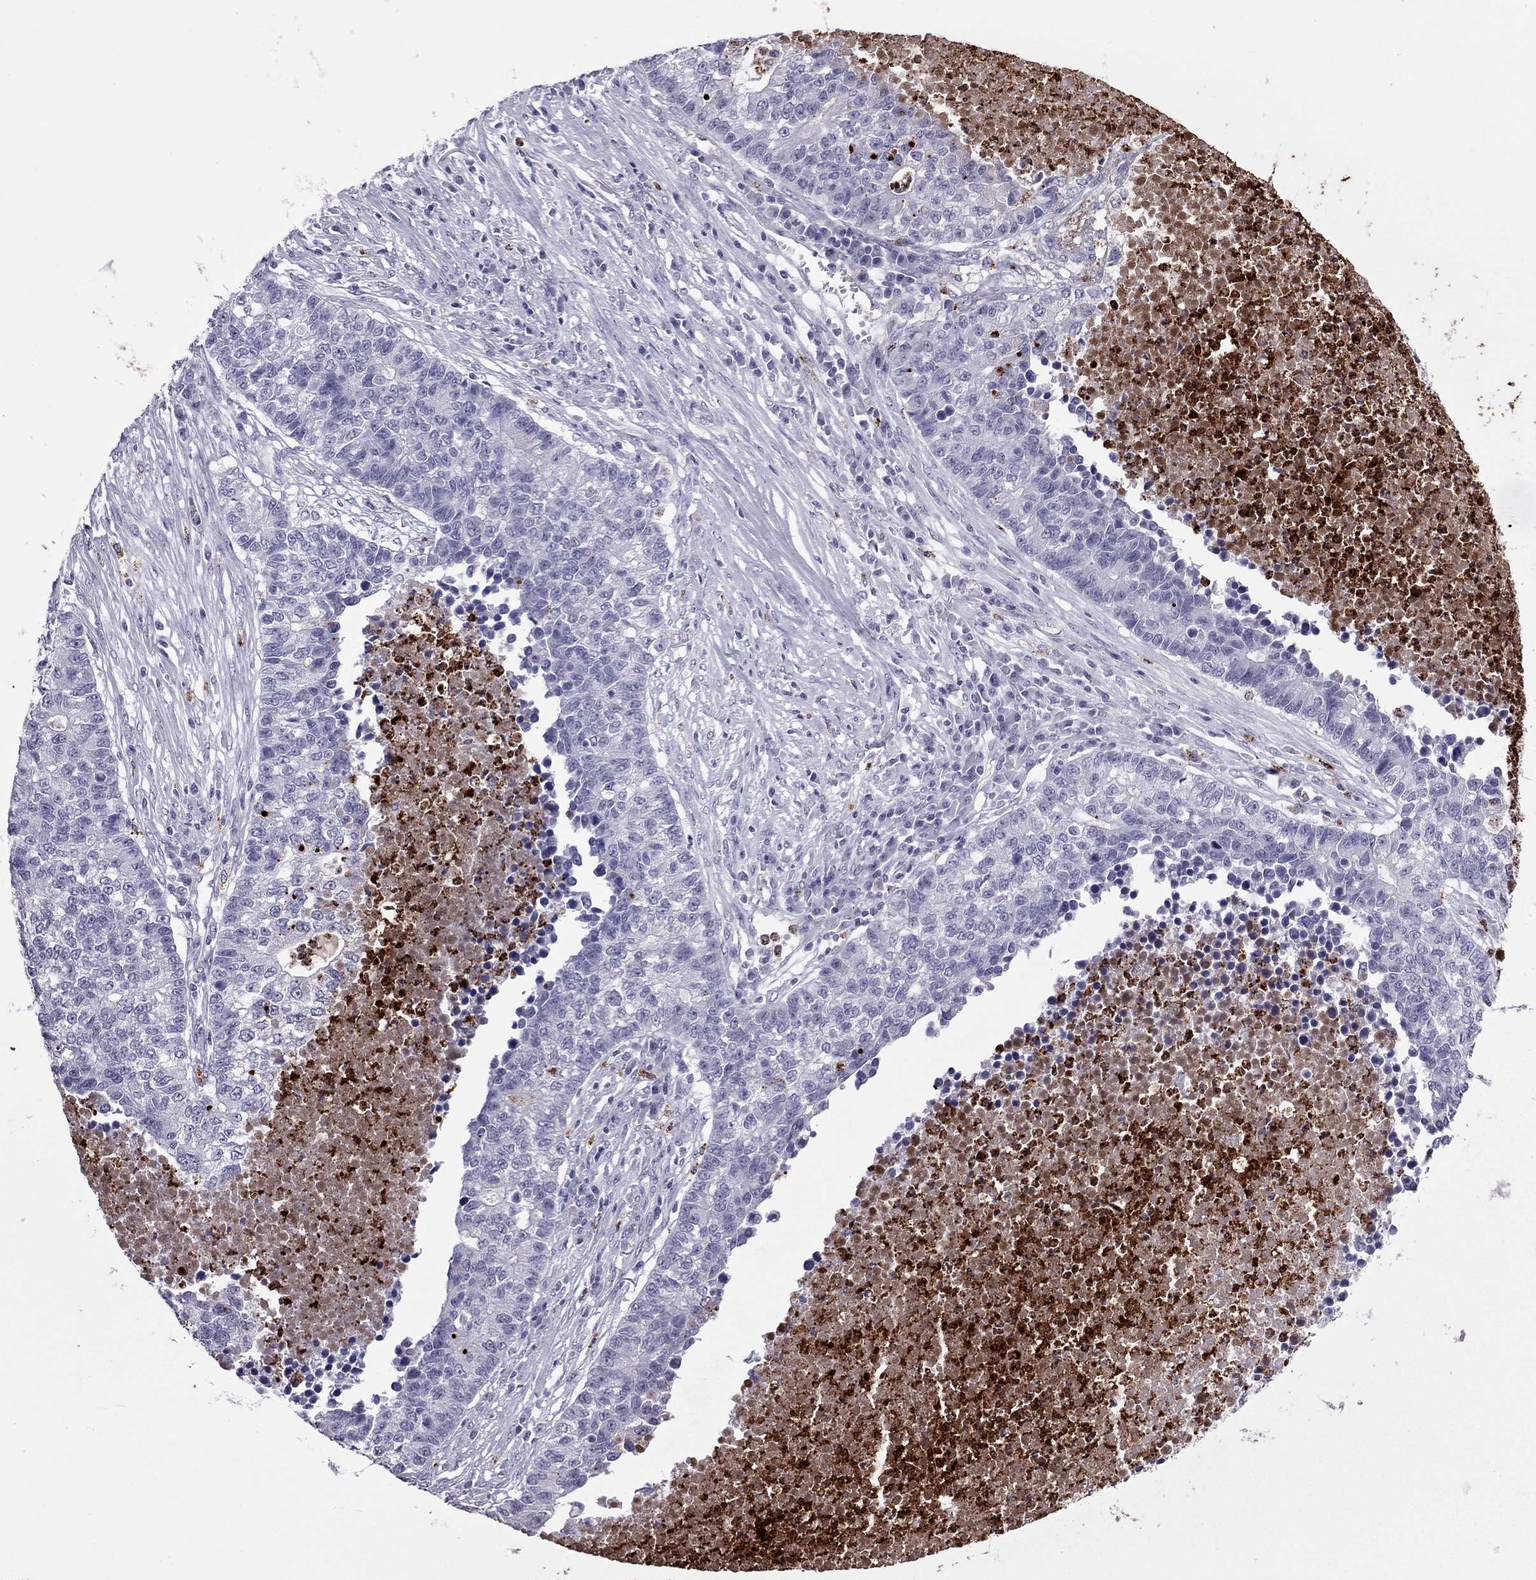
{"staining": {"intensity": "negative", "quantity": "none", "location": "none"}, "tissue": "lung cancer", "cell_type": "Tumor cells", "image_type": "cancer", "snomed": [{"axis": "morphology", "description": "Adenocarcinoma, NOS"}, {"axis": "topography", "description": "Lung"}], "caption": "An immunohistochemistry micrograph of lung cancer is shown. There is no staining in tumor cells of lung cancer.", "gene": "CCL27", "patient": {"sex": "male", "age": 57}}